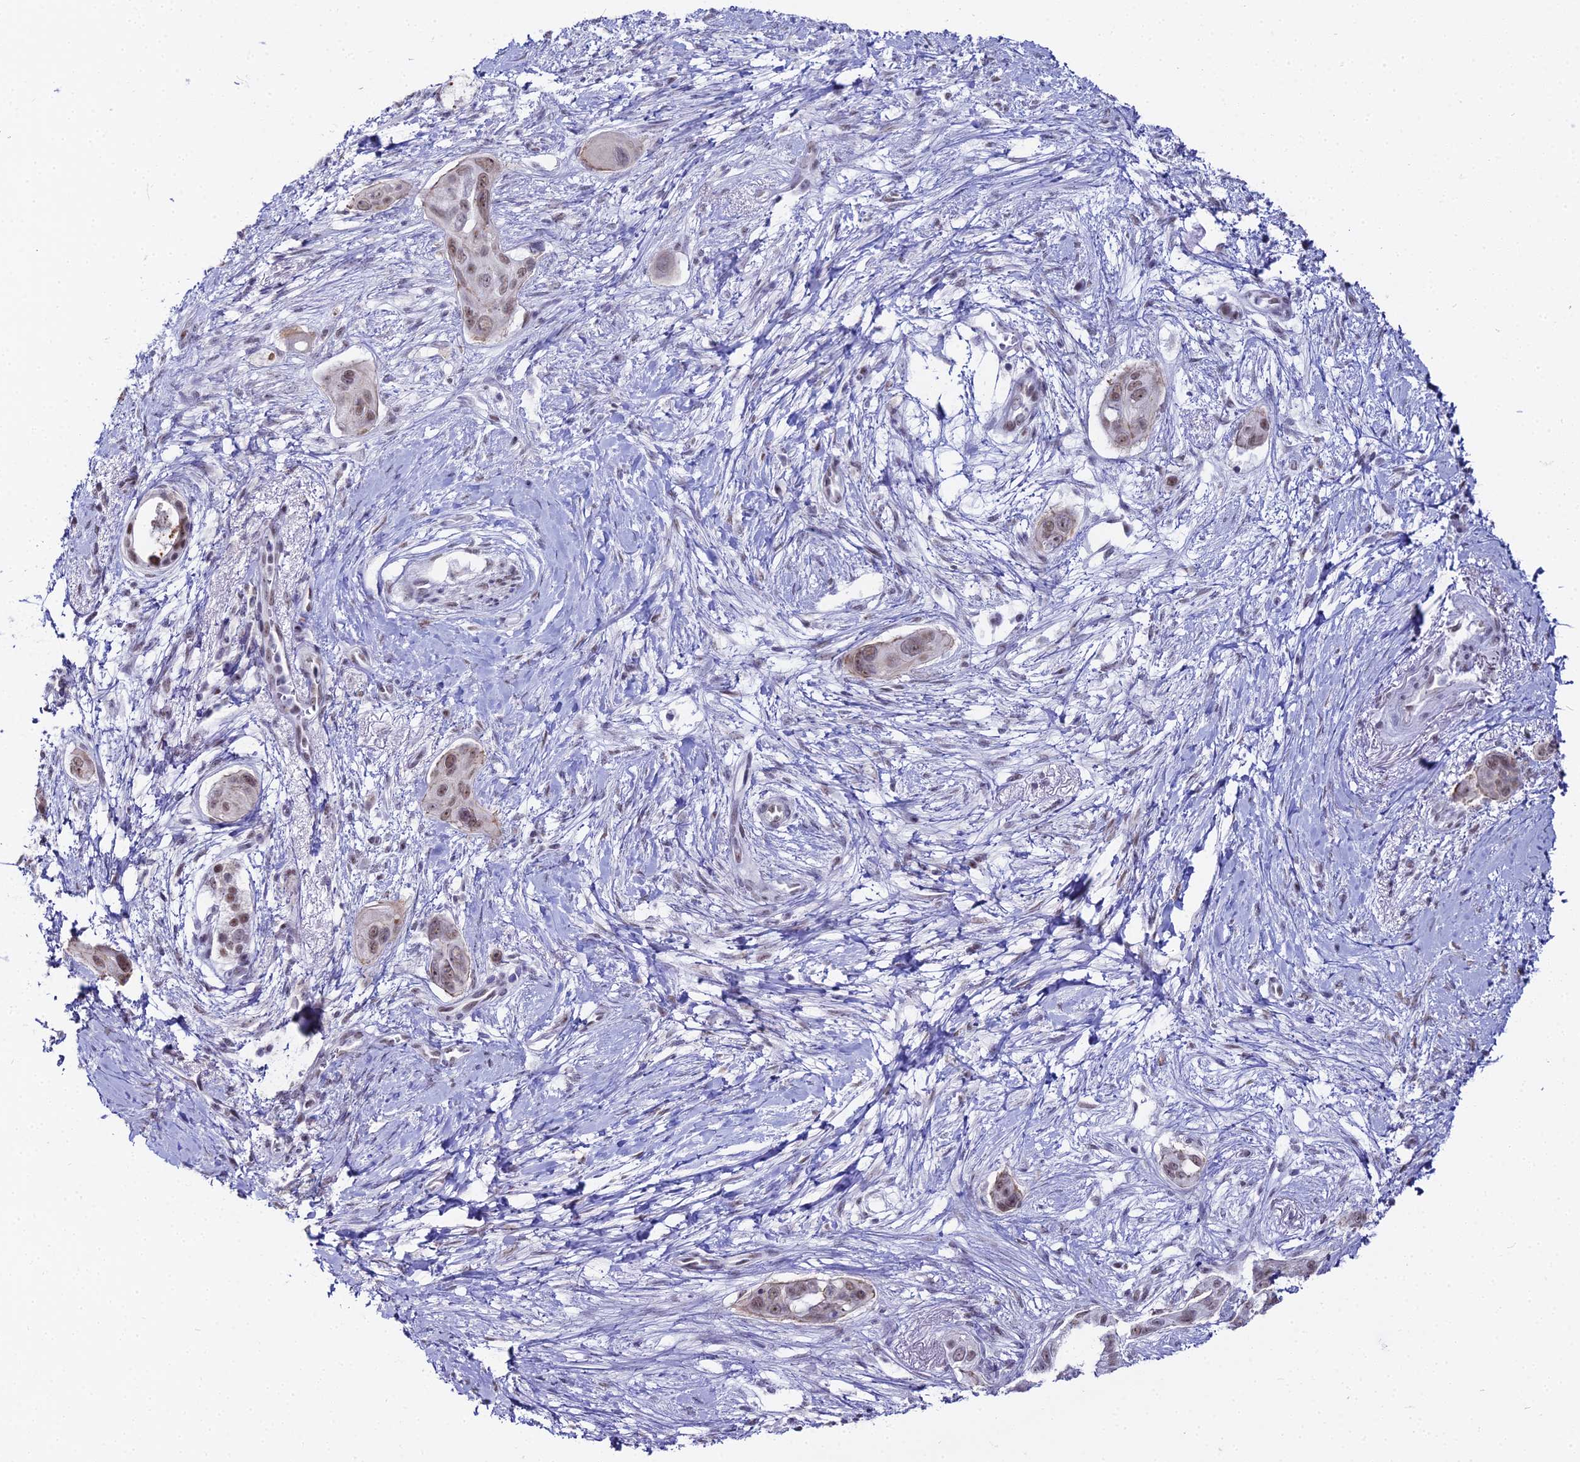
{"staining": {"intensity": "weak", "quantity": ">75%", "location": "nuclear"}, "tissue": "pancreatic cancer", "cell_type": "Tumor cells", "image_type": "cancer", "snomed": [{"axis": "morphology", "description": "Adenocarcinoma, NOS"}, {"axis": "topography", "description": "Pancreas"}], "caption": "A brown stain labels weak nuclear staining of a protein in pancreatic cancer (adenocarcinoma) tumor cells. (DAB IHC, brown staining for protein, blue staining for nuclei).", "gene": "RBM12", "patient": {"sex": "male", "age": 72}}